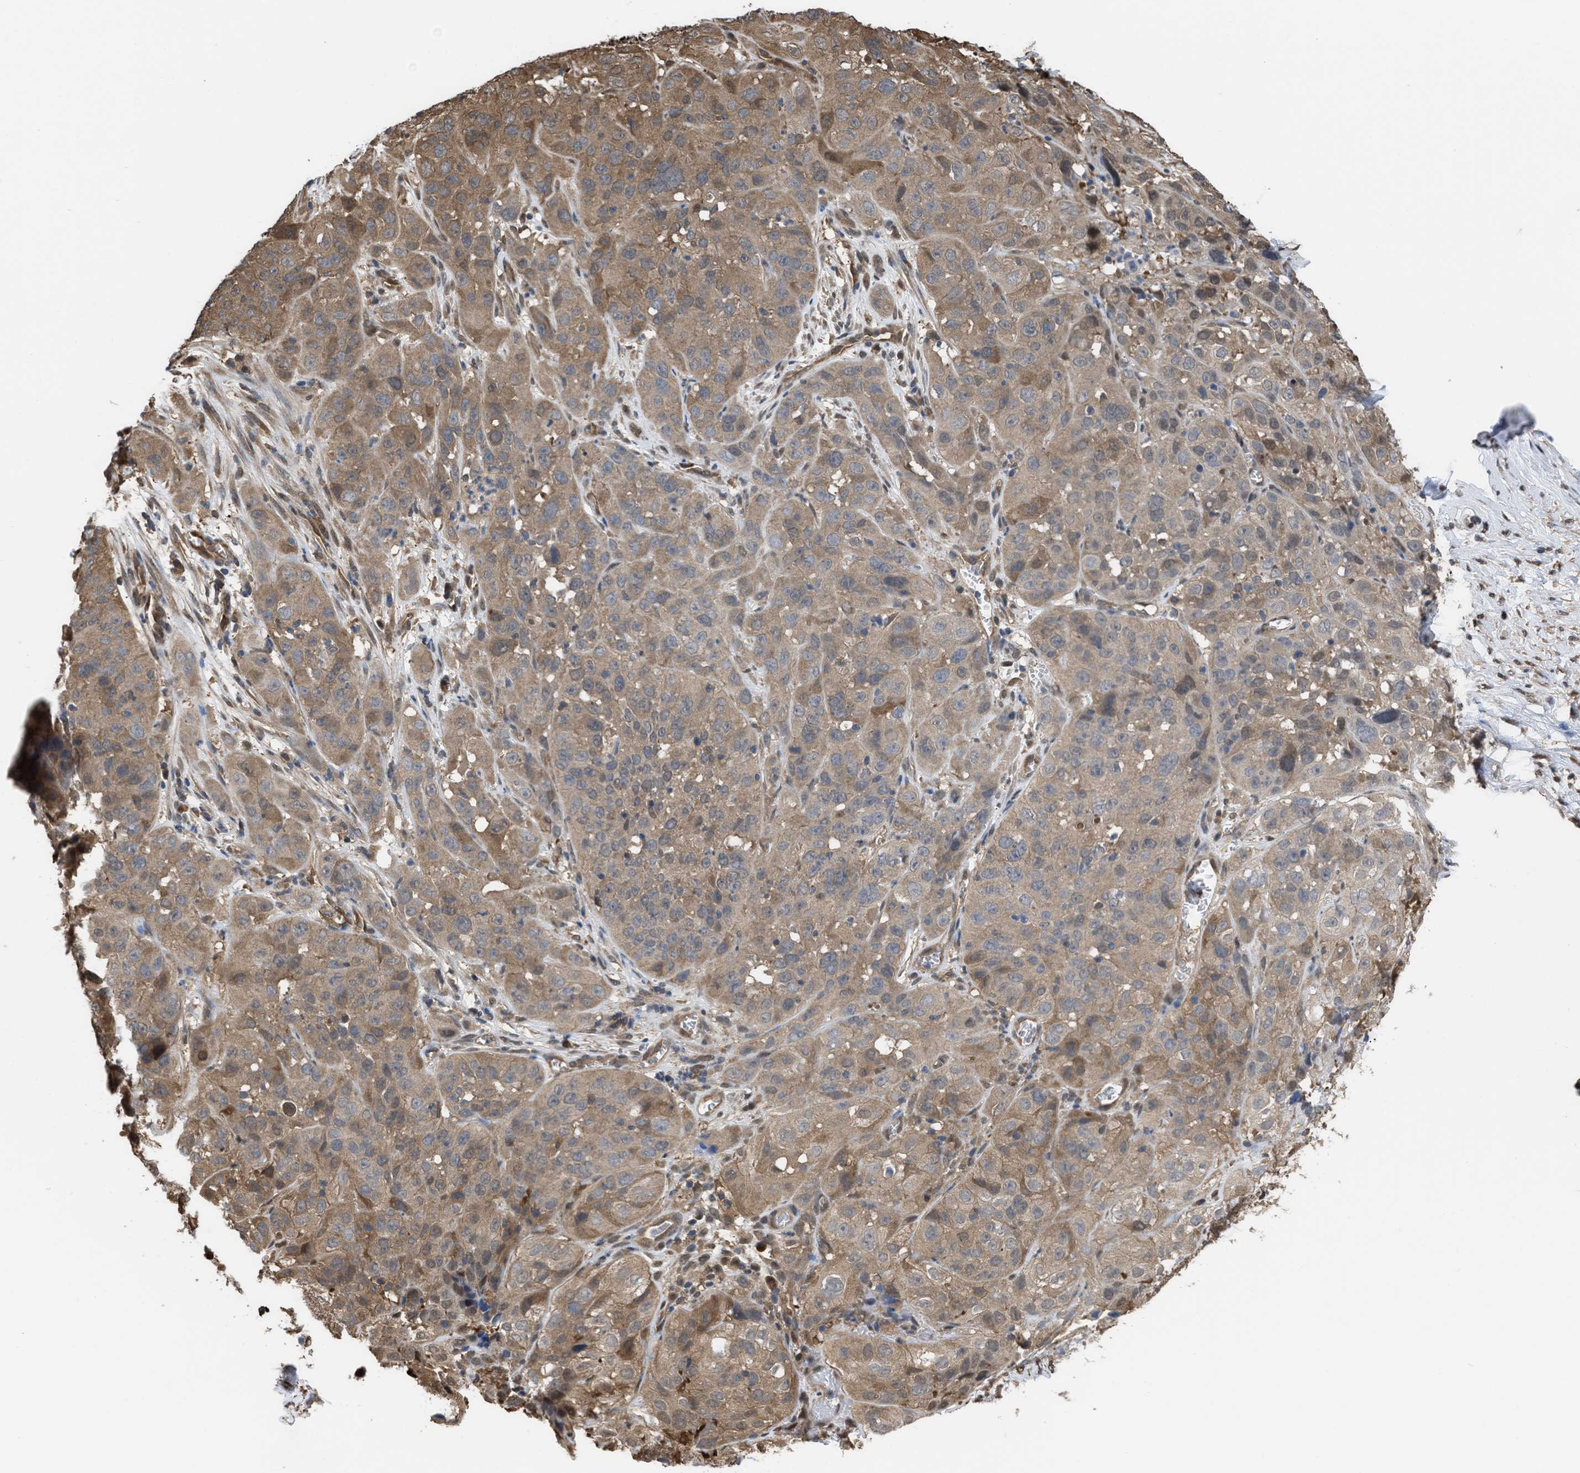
{"staining": {"intensity": "moderate", "quantity": ">75%", "location": "cytoplasmic/membranous"}, "tissue": "cervical cancer", "cell_type": "Tumor cells", "image_type": "cancer", "snomed": [{"axis": "morphology", "description": "Squamous cell carcinoma, NOS"}, {"axis": "topography", "description": "Cervix"}], "caption": "A brown stain labels moderate cytoplasmic/membranous staining of a protein in cervical cancer tumor cells. (Stains: DAB (3,3'-diaminobenzidine) in brown, nuclei in blue, Microscopy: brightfield microscopy at high magnification).", "gene": "YWHAG", "patient": {"sex": "female", "age": 32}}